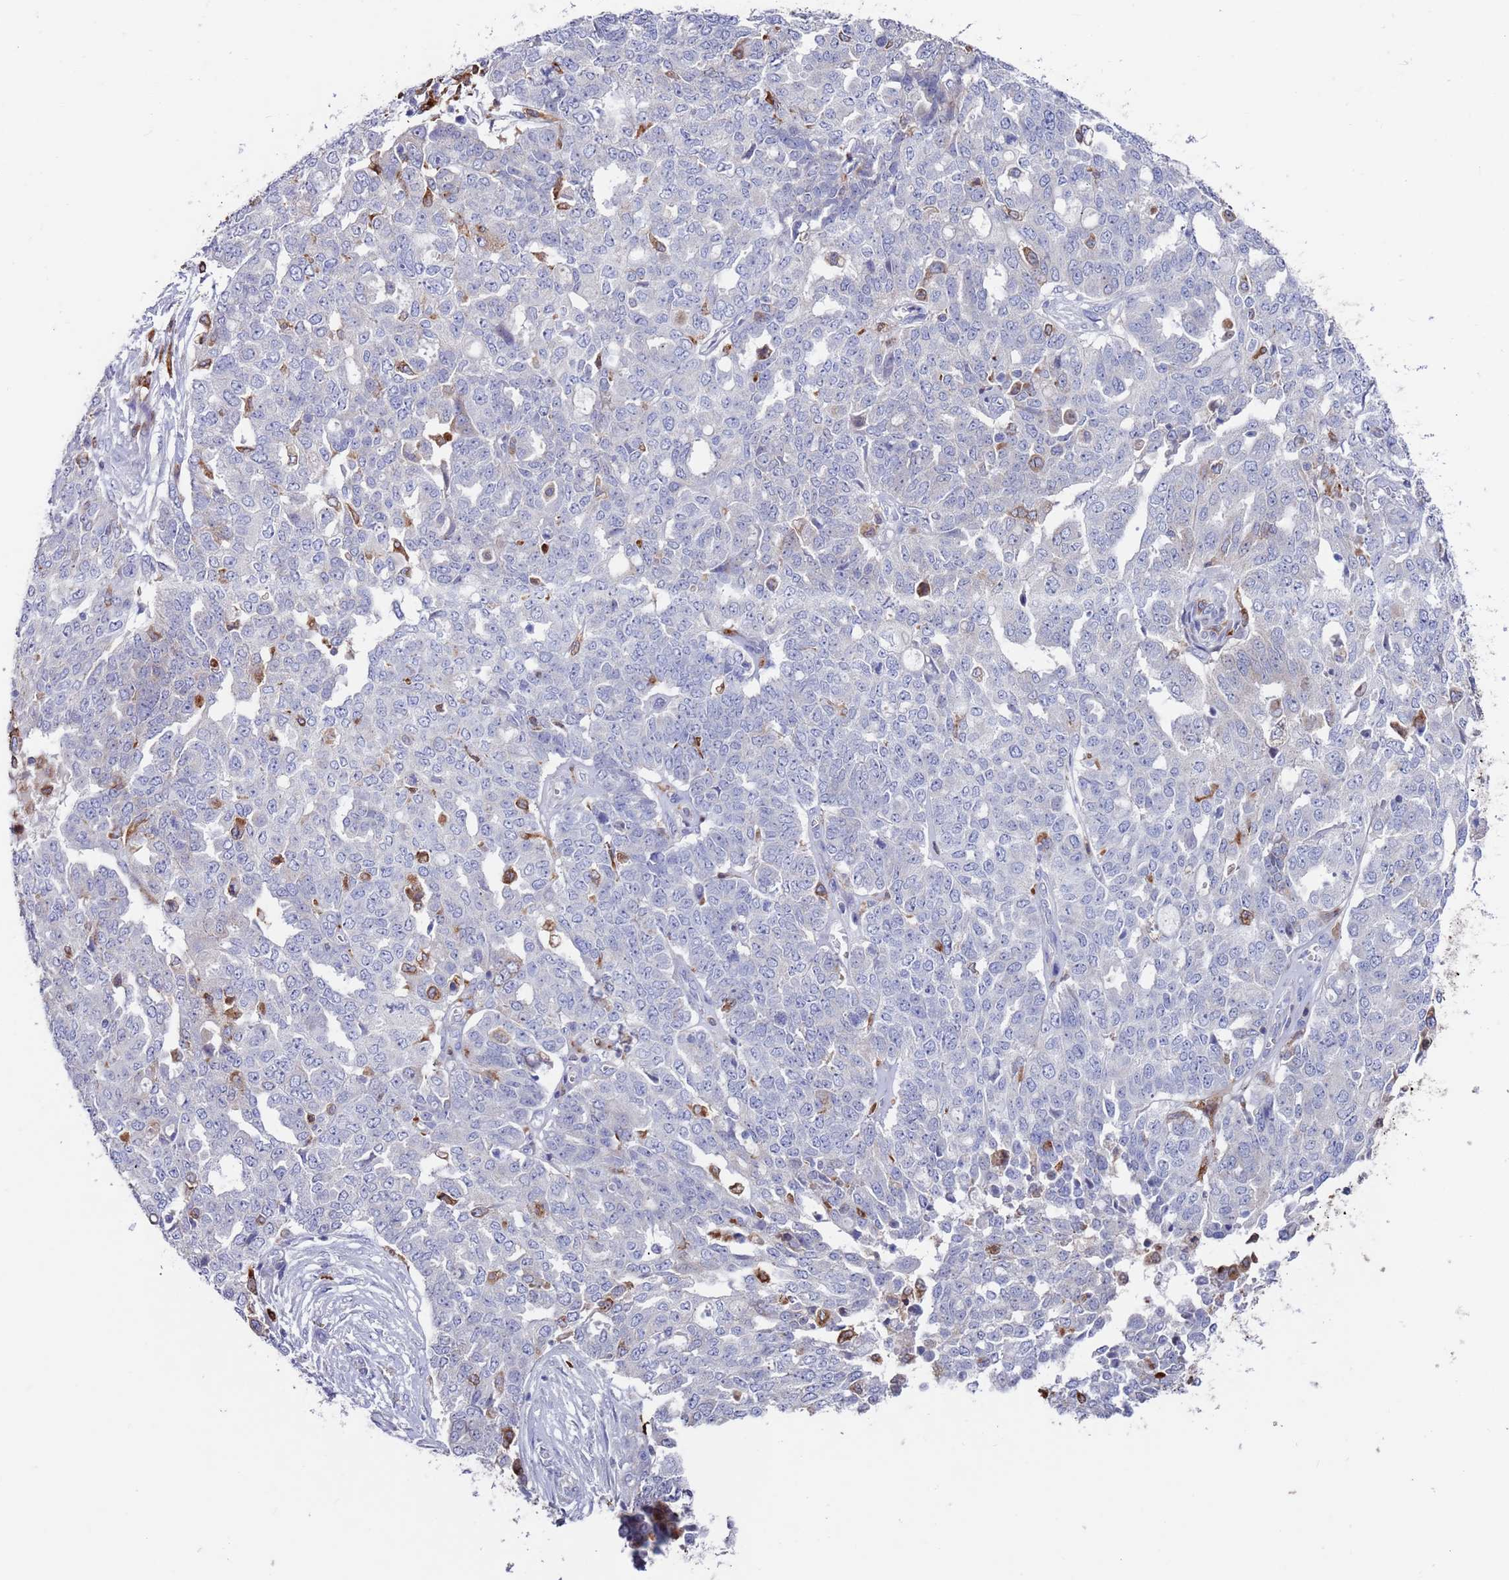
{"staining": {"intensity": "negative", "quantity": "none", "location": "none"}, "tissue": "ovarian cancer", "cell_type": "Tumor cells", "image_type": "cancer", "snomed": [{"axis": "morphology", "description": "Cystadenocarcinoma, serous, NOS"}, {"axis": "topography", "description": "Soft tissue"}, {"axis": "topography", "description": "Ovary"}], "caption": "A high-resolution histopathology image shows immunohistochemistry (IHC) staining of ovarian cancer (serous cystadenocarcinoma), which exhibits no significant expression in tumor cells.", "gene": "GREB1L", "patient": {"sex": "female", "age": 57}}